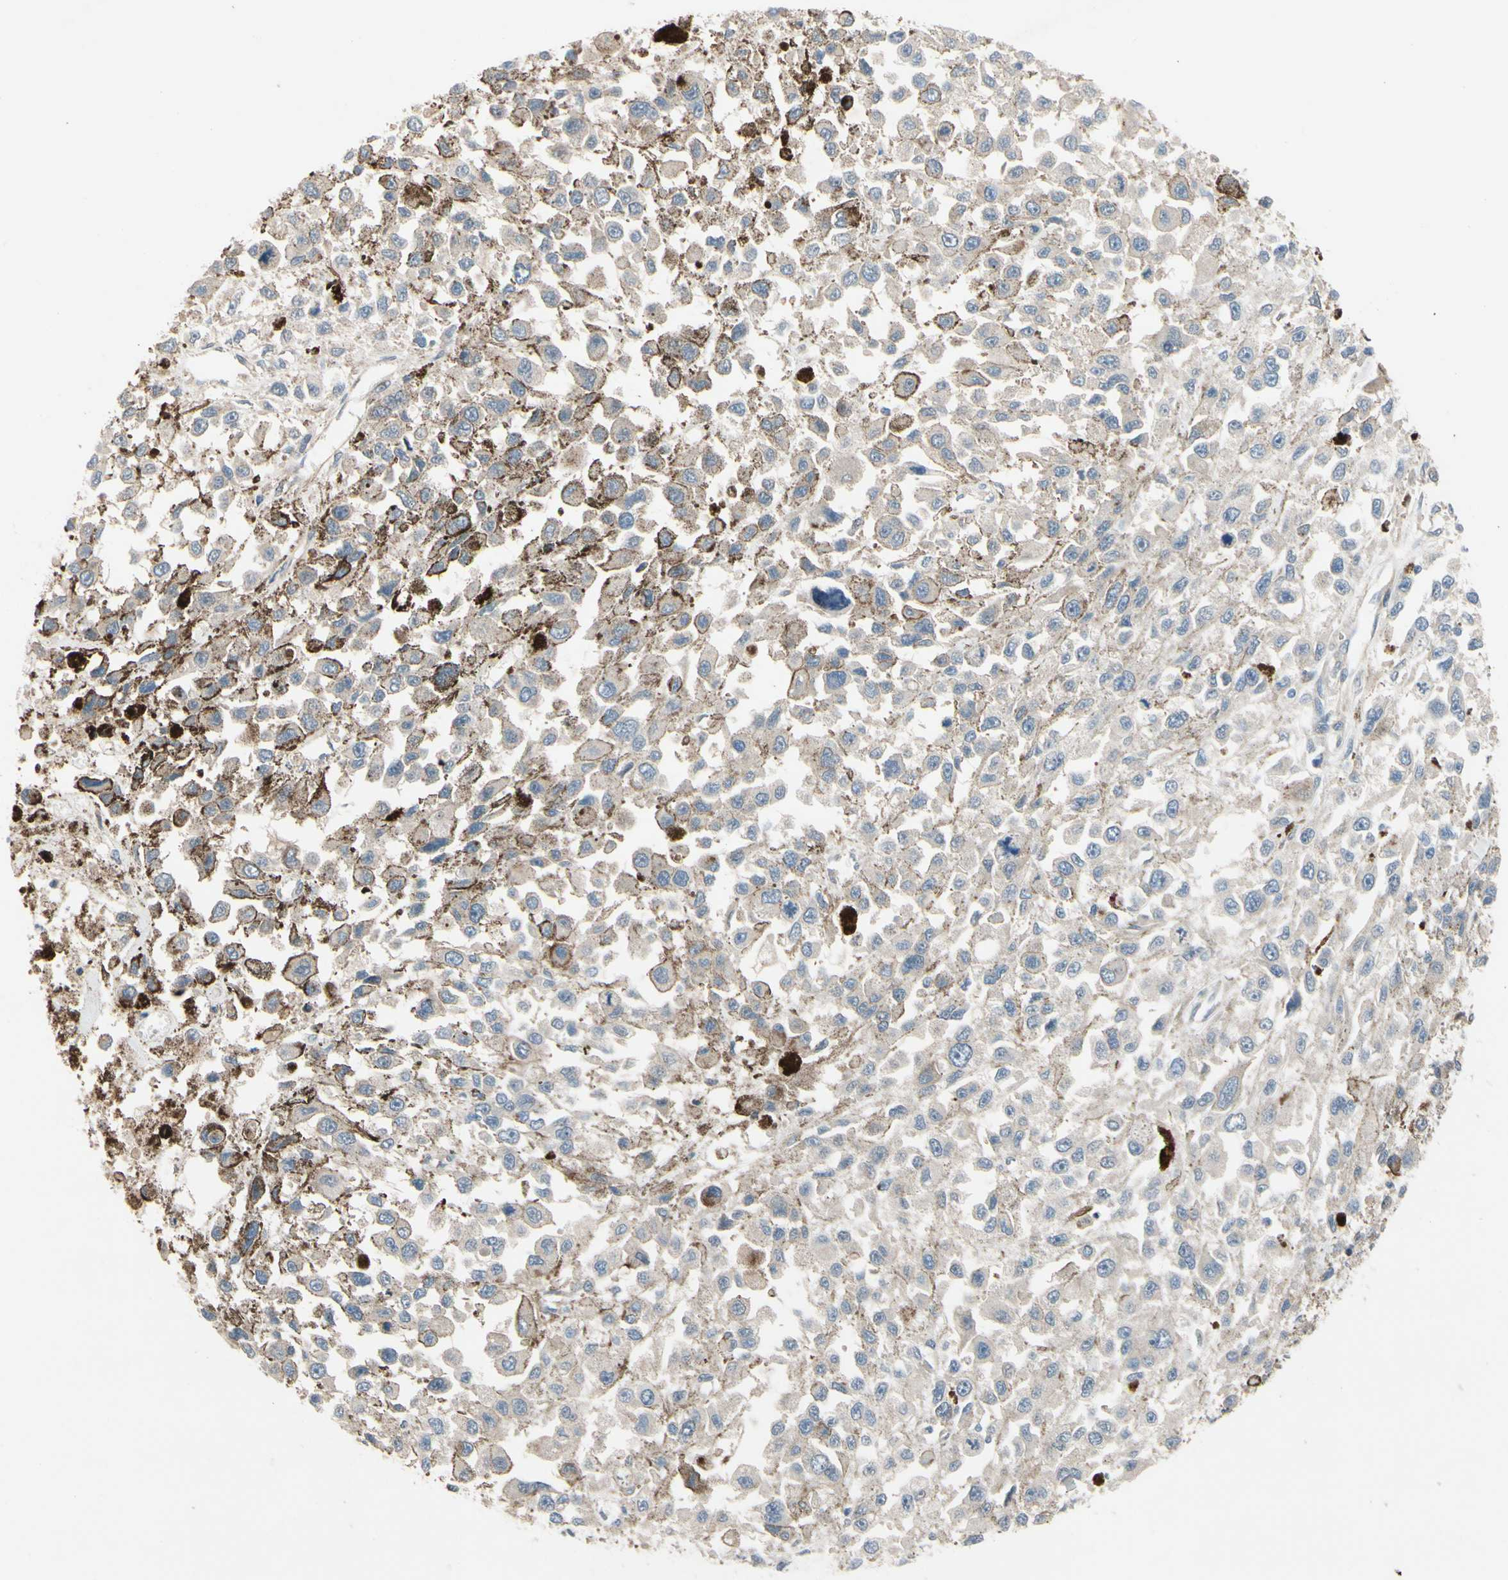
{"staining": {"intensity": "negative", "quantity": "none", "location": "none"}, "tissue": "melanoma", "cell_type": "Tumor cells", "image_type": "cancer", "snomed": [{"axis": "morphology", "description": "Malignant melanoma, Metastatic site"}, {"axis": "topography", "description": "Lymph node"}], "caption": "DAB immunohistochemical staining of melanoma displays no significant expression in tumor cells.", "gene": "ICAM5", "patient": {"sex": "male", "age": 59}}